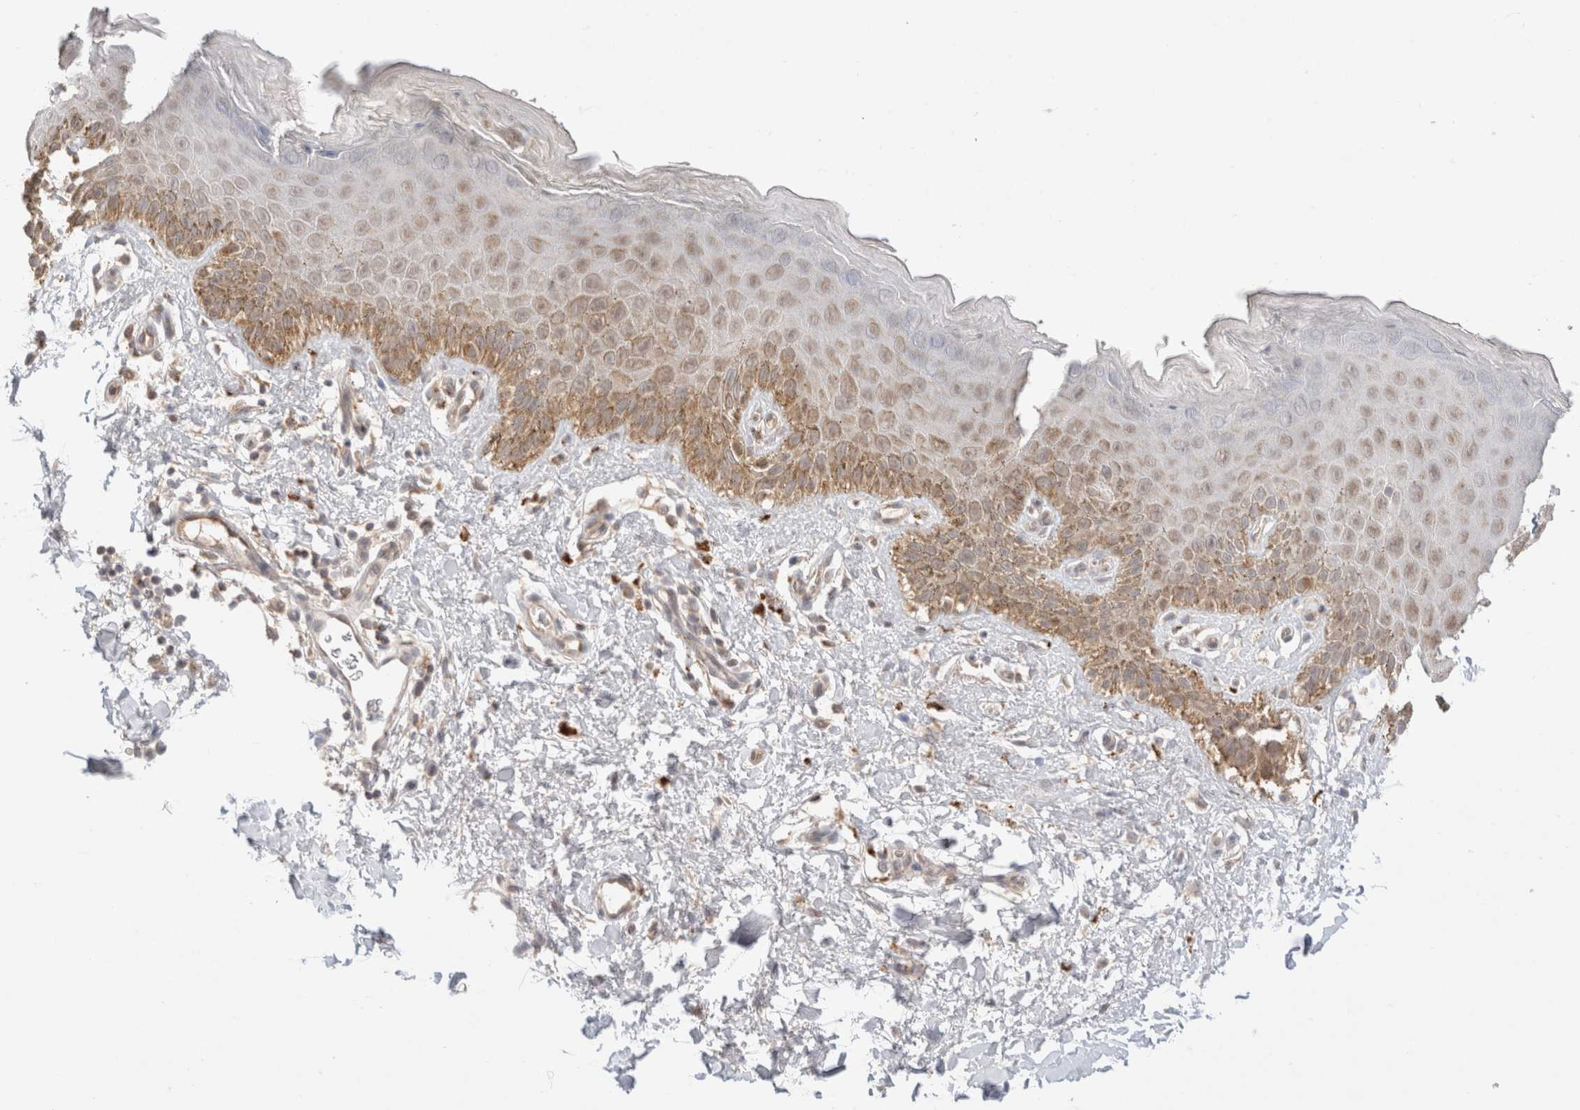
{"staining": {"intensity": "moderate", "quantity": "25%-75%", "location": "cytoplasmic/membranous"}, "tissue": "skin", "cell_type": "Epidermal cells", "image_type": "normal", "snomed": [{"axis": "morphology", "description": "Normal tissue, NOS"}, {"axis": "topography", "description": "Anal"}], "caption": "Approximately 25%-75% of epidermal cells in benign human skin demonstrate moderate cytoplasmic/membranous protein staining as visualized by brown immunohistochemical staining.", "gene": "MRM3", "patient": {"sex": "male", "age": 44}}